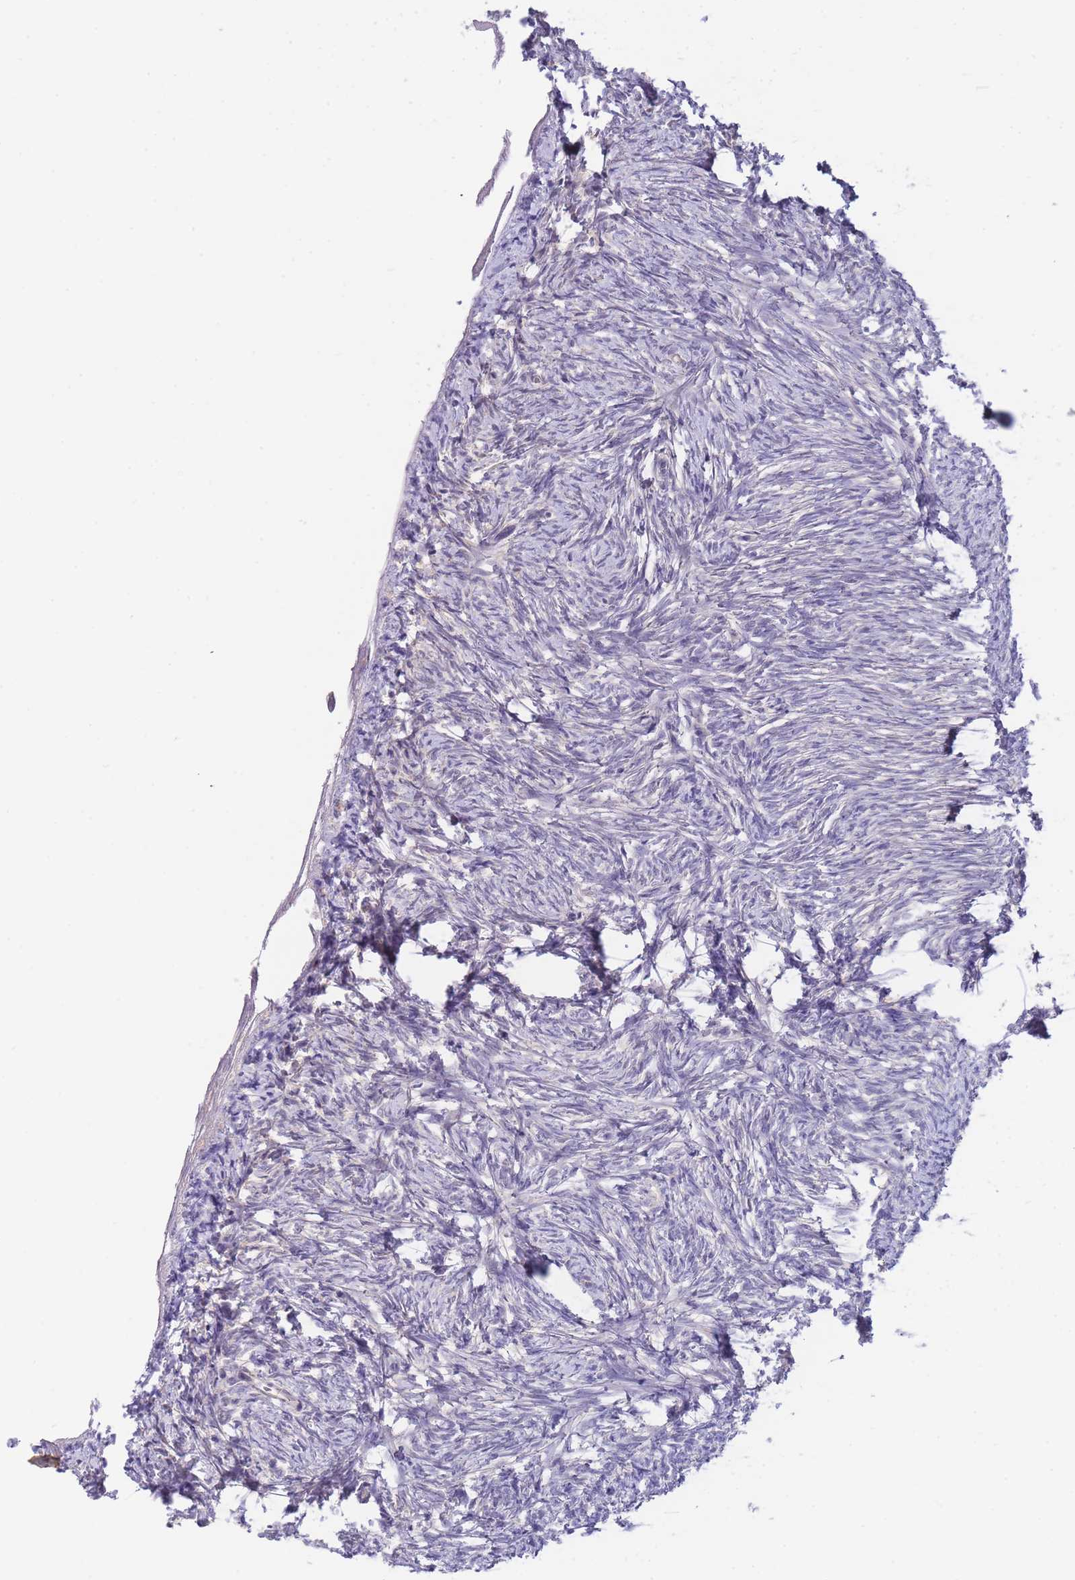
{"staining": {"intensity": "negative", "quantity": "none", "location": "none"}, "tissue": "ovary", "cell_type": "Ovarian stroma cells", "image_type": "normal", "snomed": [{"axis": "morphology", "description": "Normal tissue, NOS"}, {"axis": "topography", "description": "Ovary"}], "caption": "Immunohistochemistry (IHC) of normal human ovary displays no staining in ovarian stroma cells.", "gene": "SMC6", "patient": {"sex": "female", "age": 51}}